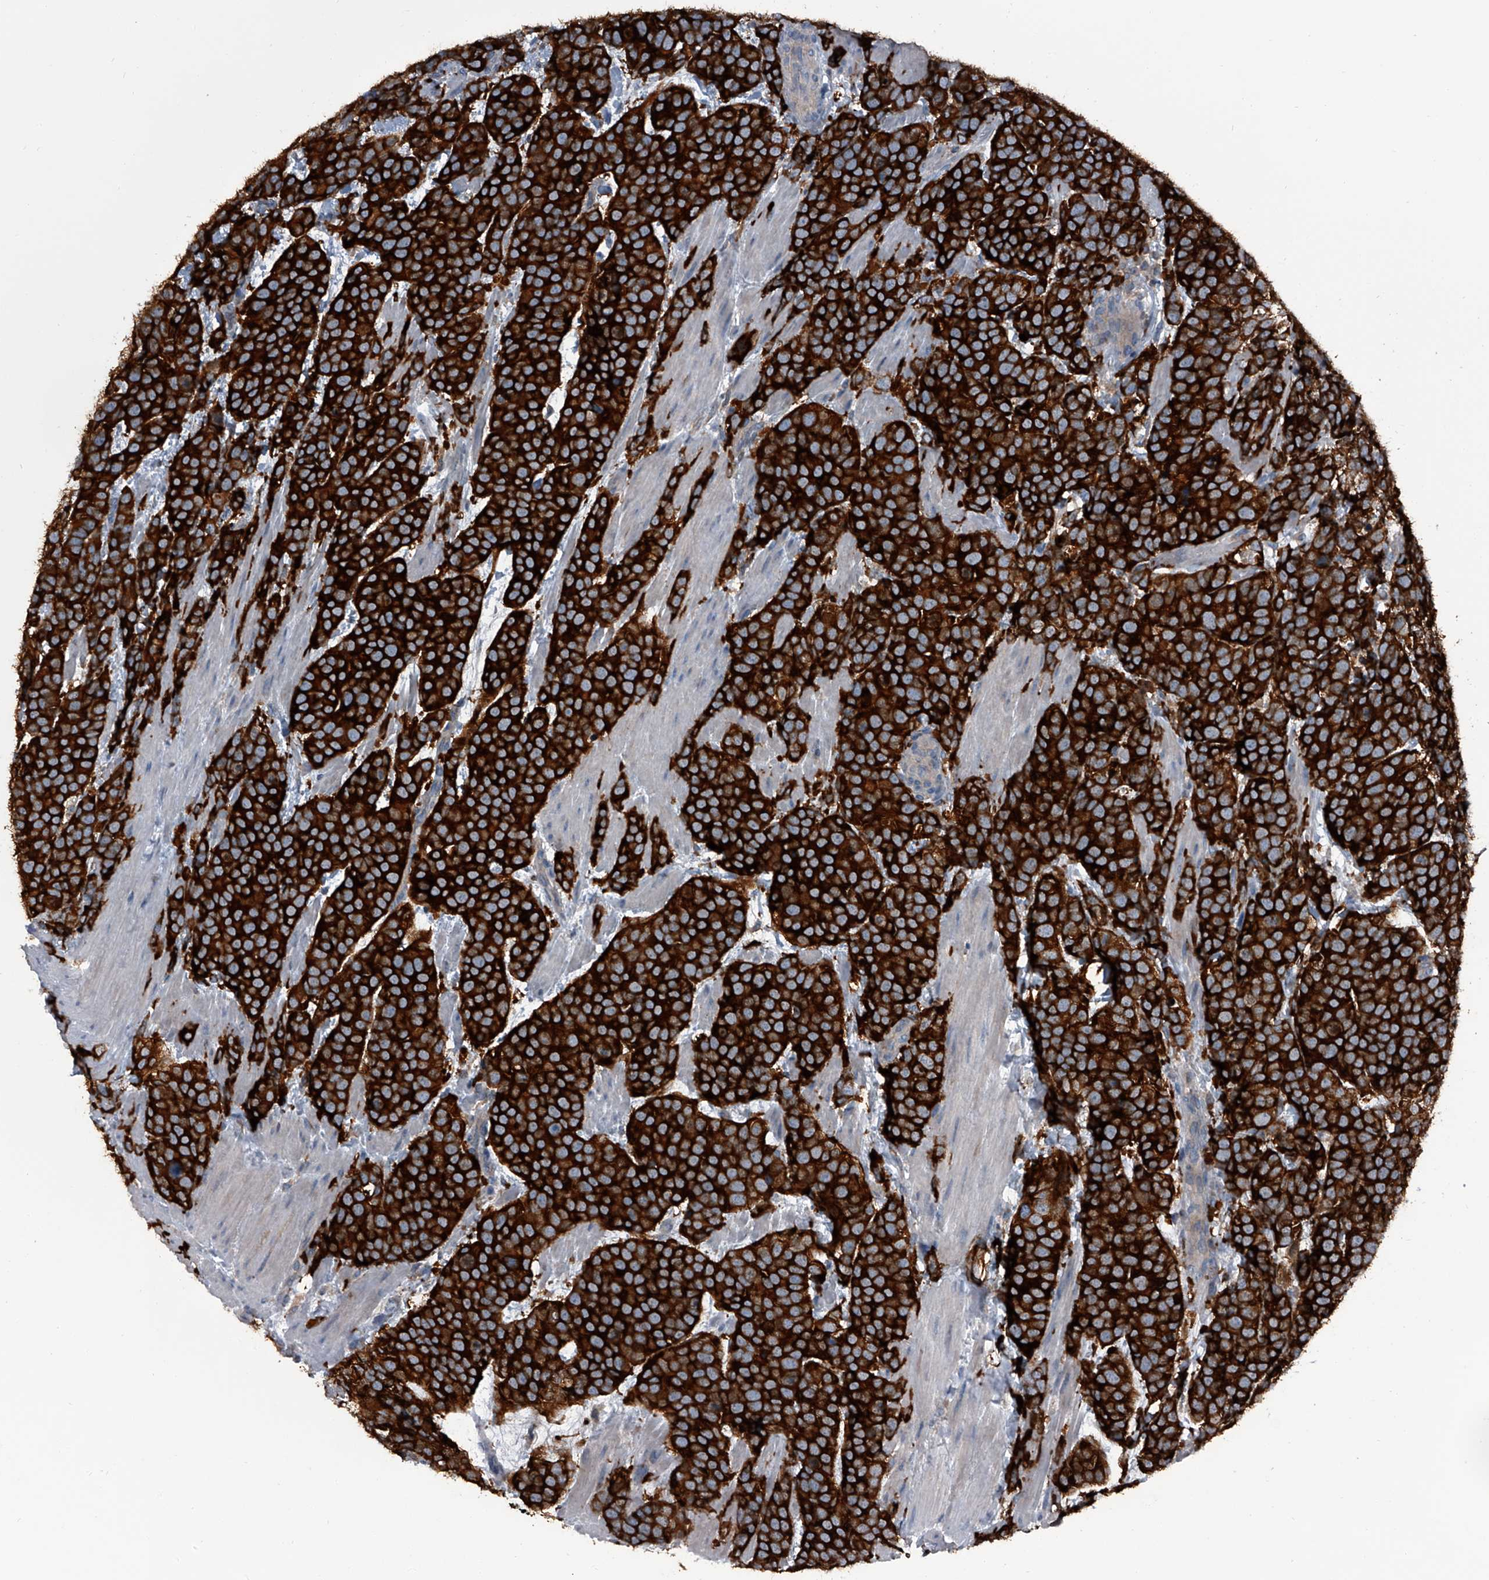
{"staining": {"intensity": "strong", "quantity": ">75%", "location": "cytoplasmic/membranous"}, "tissue": "urothelial cancer", "cell_type": "Tumor cells", "image_type": "cancer", "snomed": [{"axis": "morphology", "description": "Urothelial carcinoma, High grade"}, {"axis": "topography", "description": "Urinary bladder"}], "caption": "About >75% of tumor cells in urothelial cancer reveal strong cytoplasmic/membranous protein expression as visualized by brown immunohistochemical staining.", "gene": "PIP5K1A", "patient": {"sex": "female", "age": 82}}